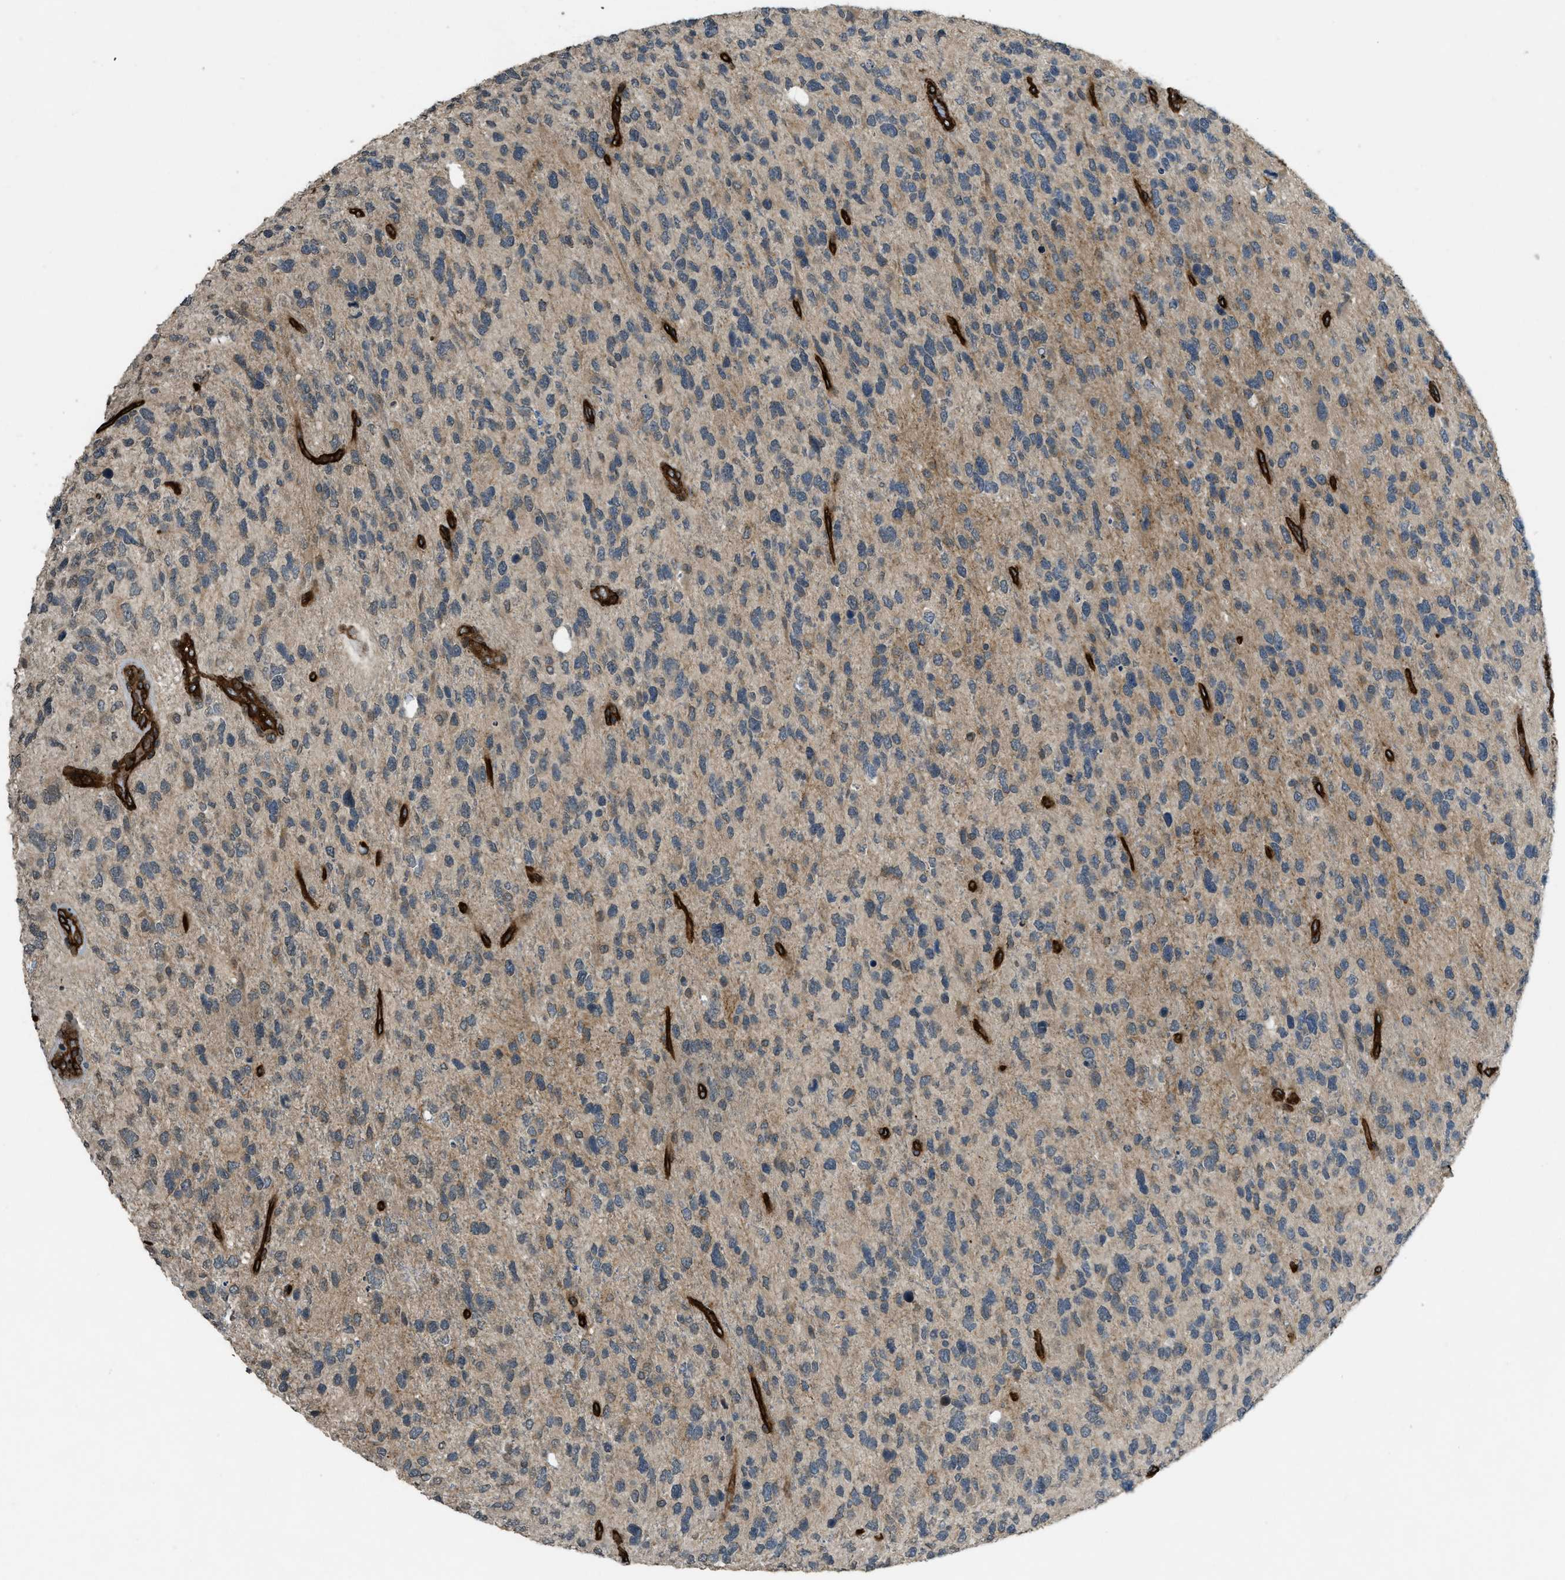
{"staining": {"intensity": "weak", "quantity": ">75%", "location": "cytoplasmic/membranous"}, "tissue": "glioma", "cell_type": "Tumor cells", "image_type": "cancer", "snomed": [{"axis": "morphology", "description": "Glioma, malignant, High grade"}, {"axis": "topography", "description": "Brain"}], "caption": "The histopathology image displays staining of malignant high-grade glioma, revealing weak cytoplasmic/membranous protein expression (brown color) within tumor cells.", "gene": "NMB", "patient": {"sex": "female", "age": 58}}